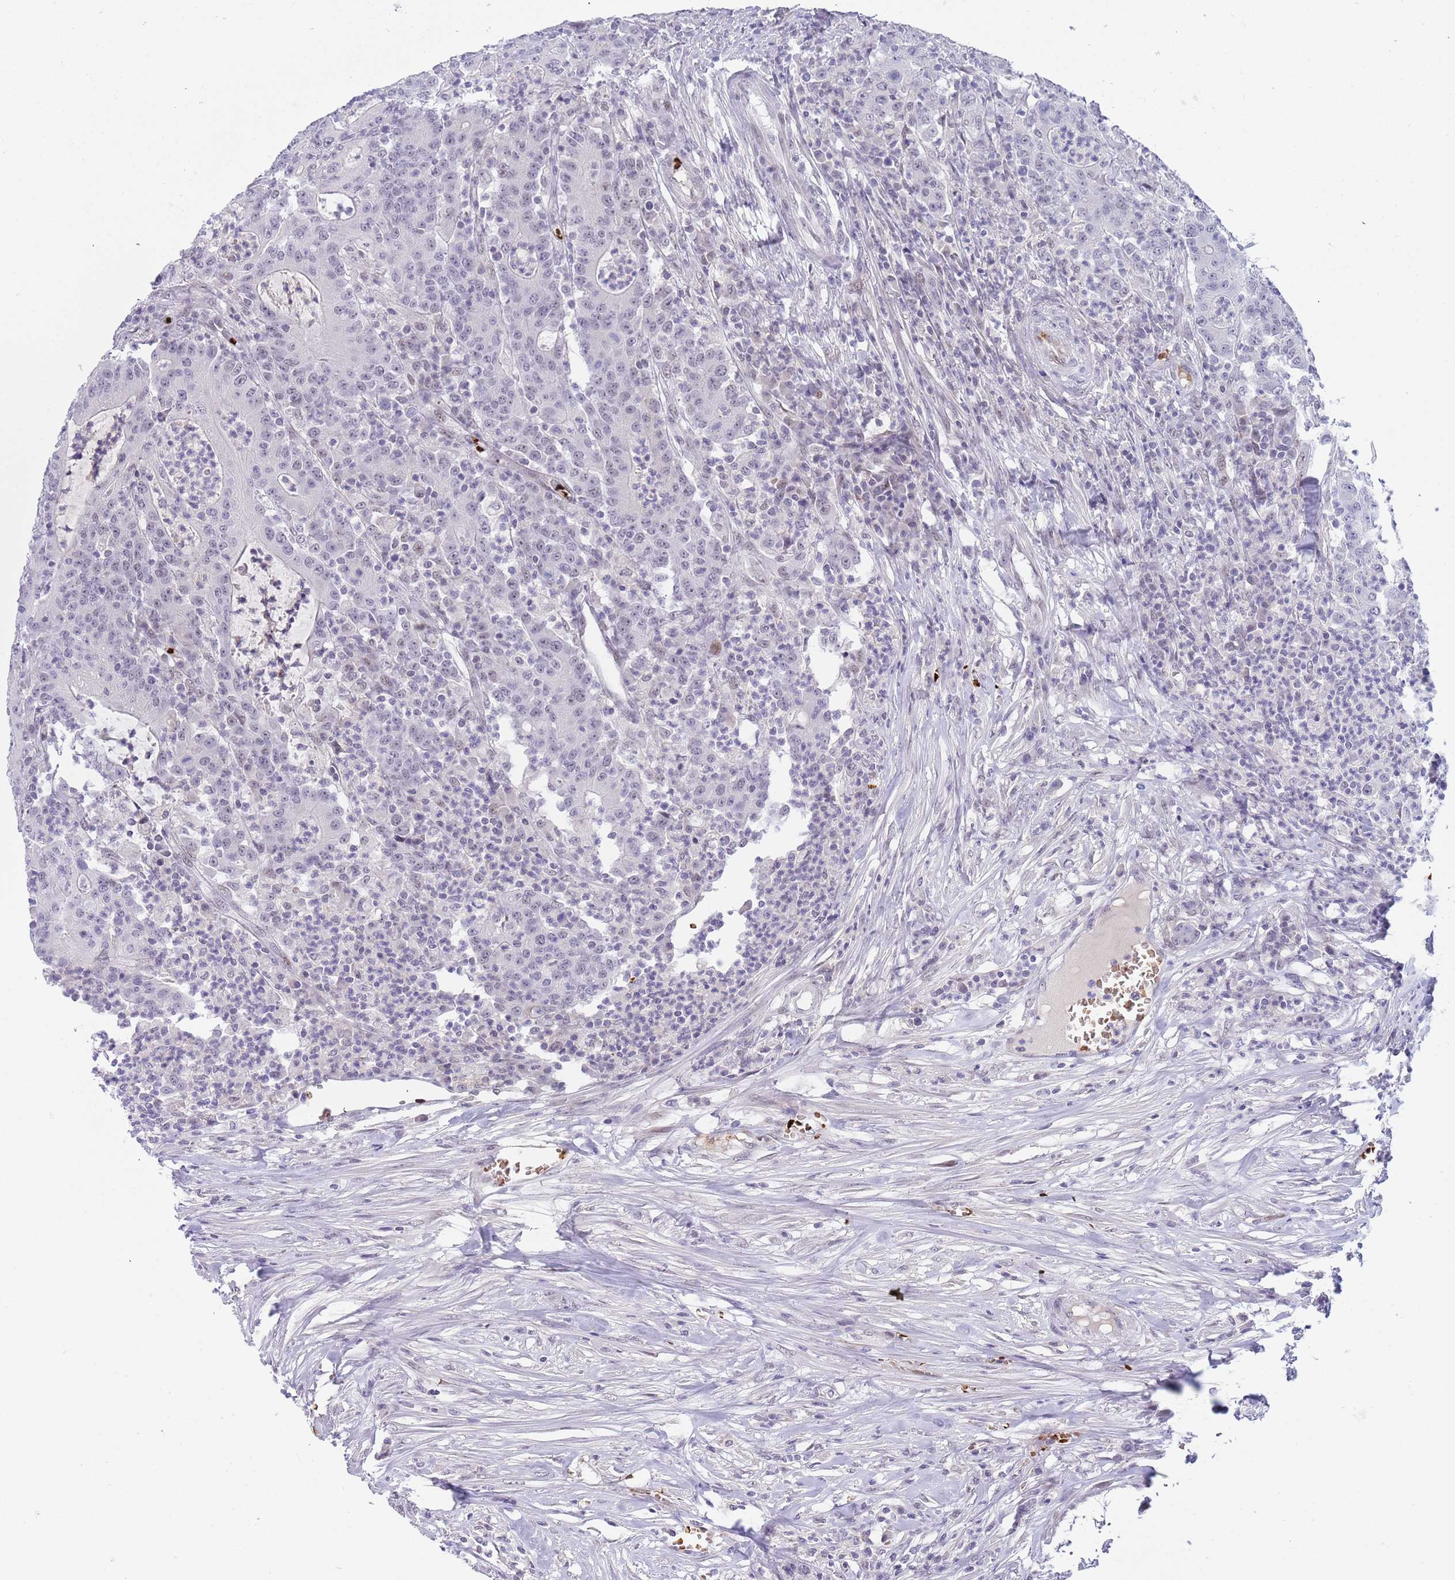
{"staining": {"intensity": "weak", "quantity": "<25%", "location": "nuclear"}, "tissue": "colorectal cancer", "cell_type": "Tumor cells", "image_type": "cancer", "snomed": [{"axis": "morphology", "description": "Adenocarcinoma, NOS"}, {"axis": "topography", "description": "Colon"}], "caption": "The immunohistochemistry (IHC) image has no significant positivity in tumor cells of colorectal adenocarcinoma tissue.", "gene": "LYPD6B", "patient": {"sex": "male", "age": 83}}